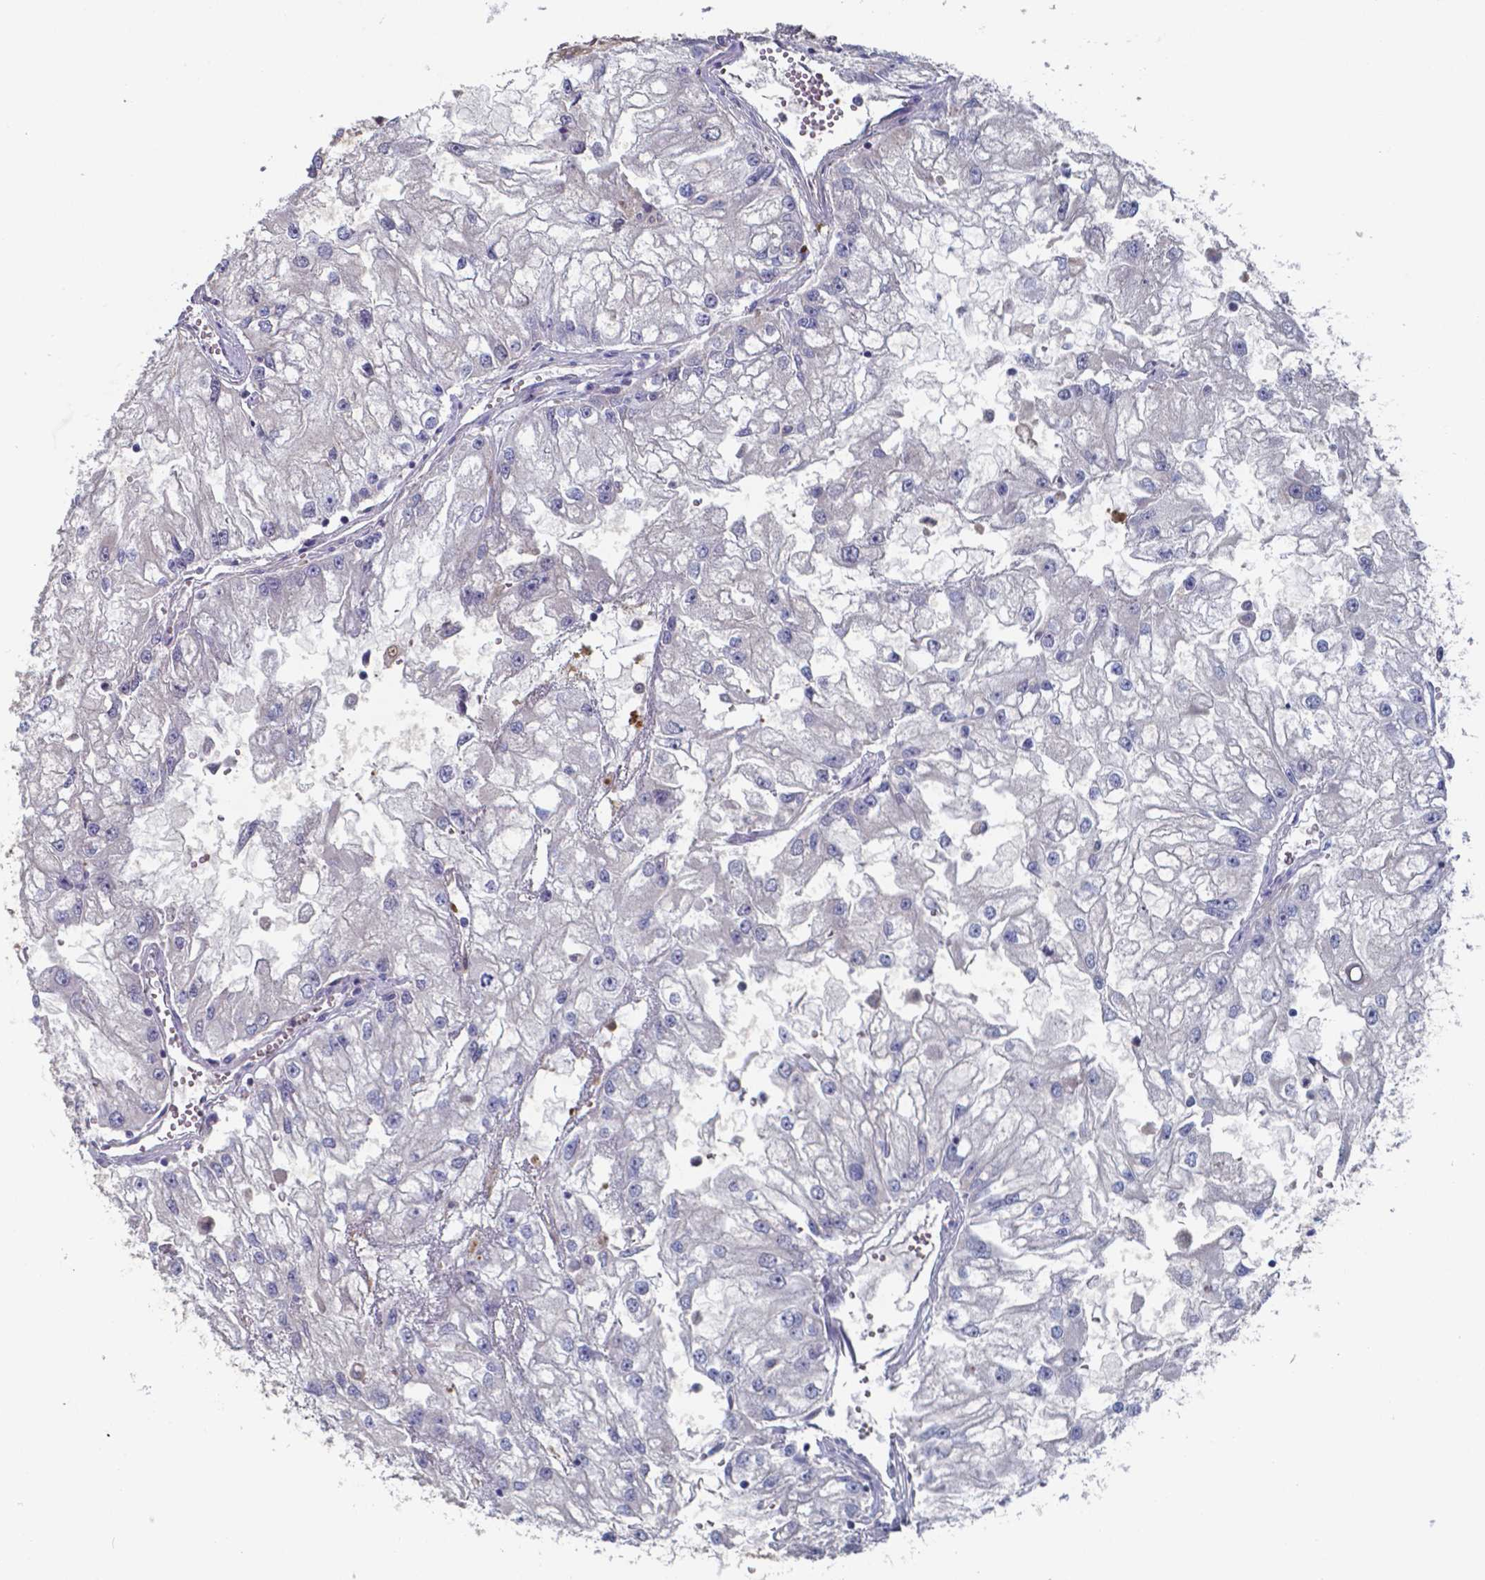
{"staining": {"intensity": "negative", "quantity": "none", "location": "none"}, "tissue": "renal cancer", "cell_type": "Tumor cells", "image_type": "cancer", "snomed": [{"axis": "morphology", "description": "Adenocarcinoma, NOS"}, {"axis": "topography", "description": "Kidney"}], "caption": "Renal adenocarcinoma was stained to show a protein in brown. There is no significant expression in tumor cells.", "gene": "BTBD17", "patient": {"sex": "male", "age": 59}}